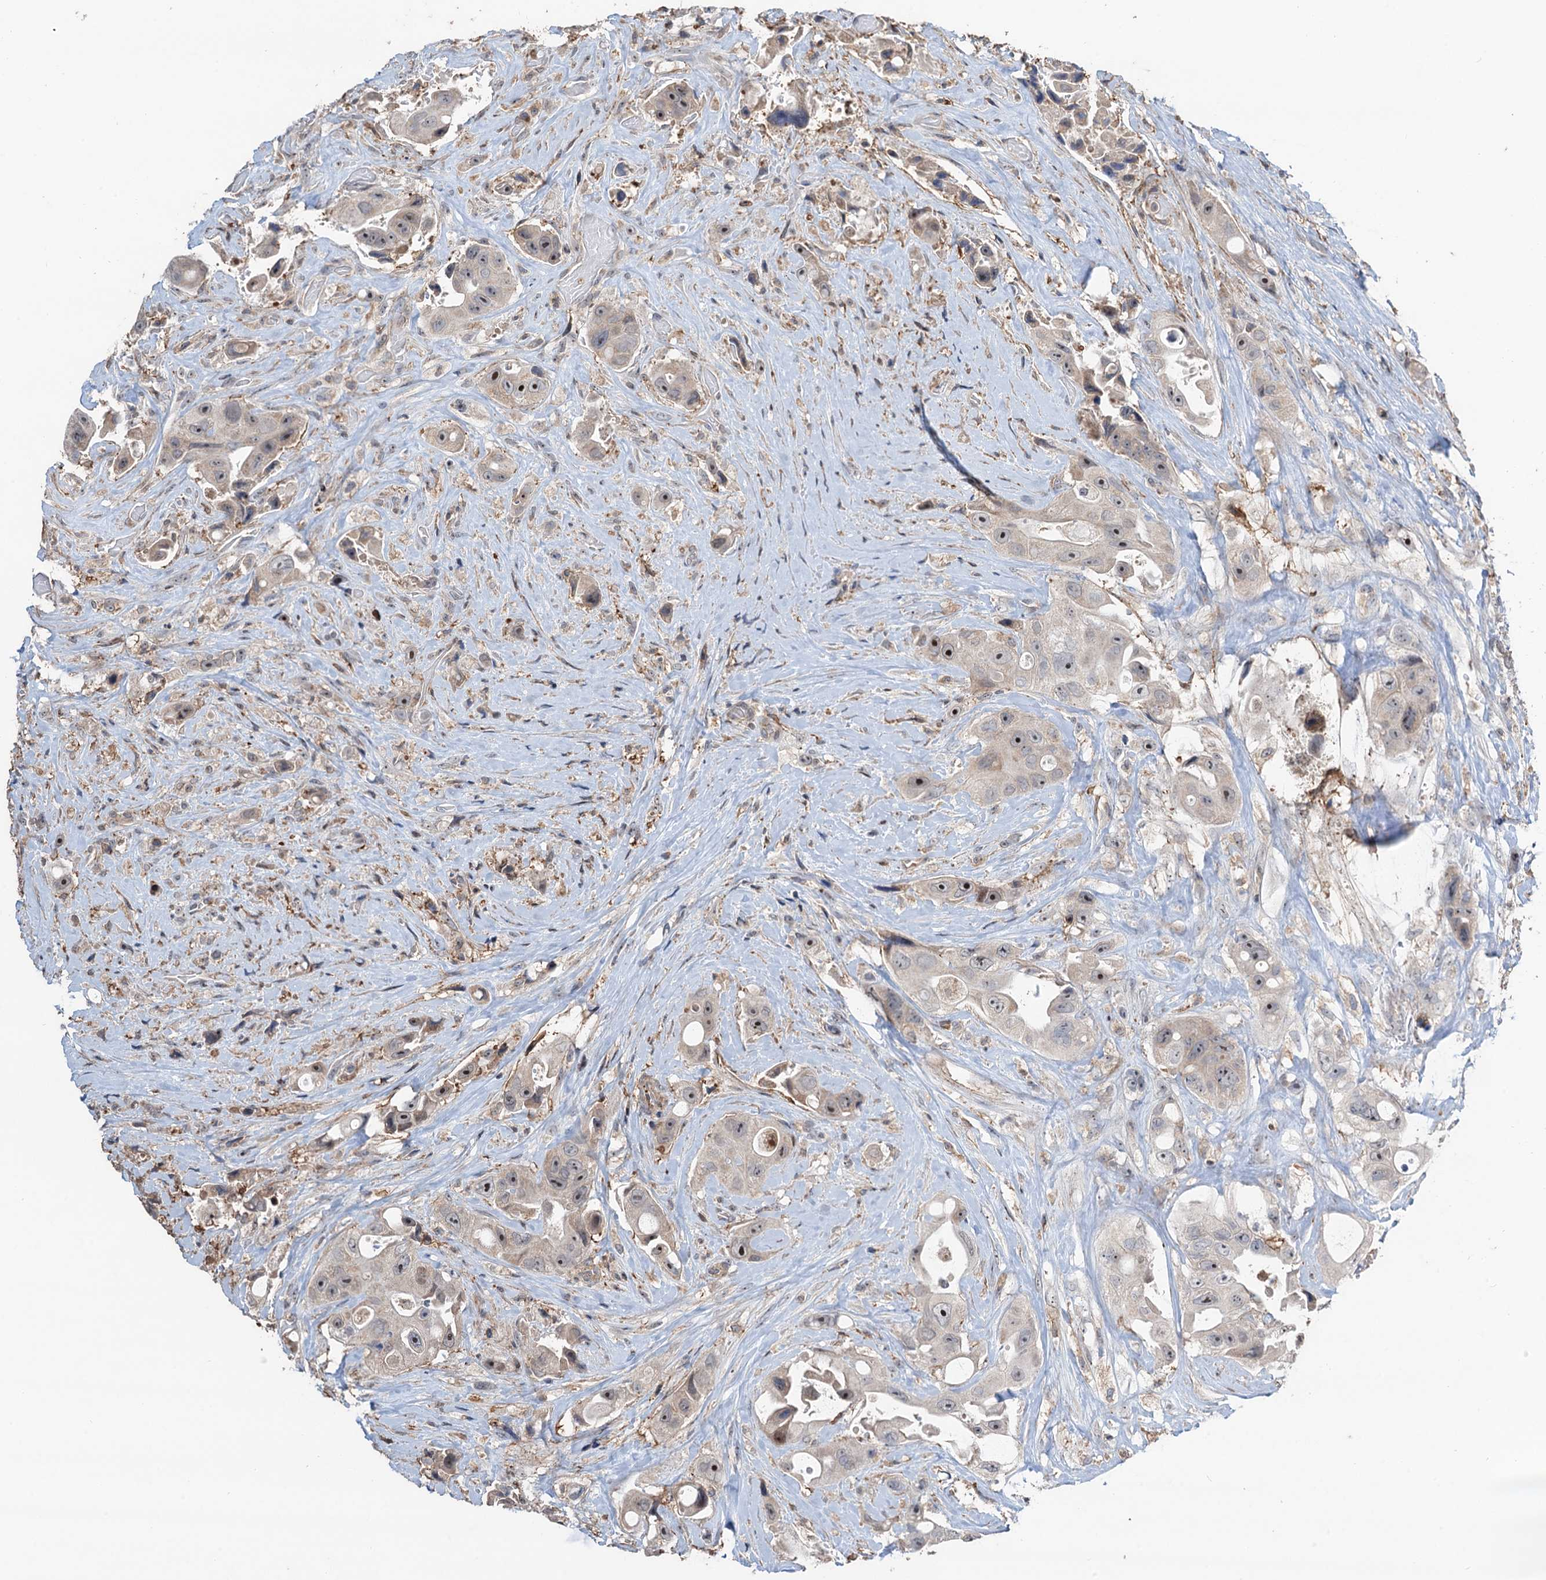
{"staining": {"intensity": "negative", "quantity": "none", "location": "none"}, "tissue": "colorectal cancer", "cell_type": "Tumor cells", "image_type": "cancer", "snomed": [{"axis": "morphology", "description": "Adenocarcinoma, NOS"}, {"axis": "topography", "description": "Colon"}], "caption": "Immunohistochemistry (IHC) micrograph of colorectal cancer (adenocarcinoma) stained for a protein (brown), which displays no staining in tumor cells. Nuclei are stained in blue.", "gene": "TMA16", "patient": {"sex": "female", "age": 46}}